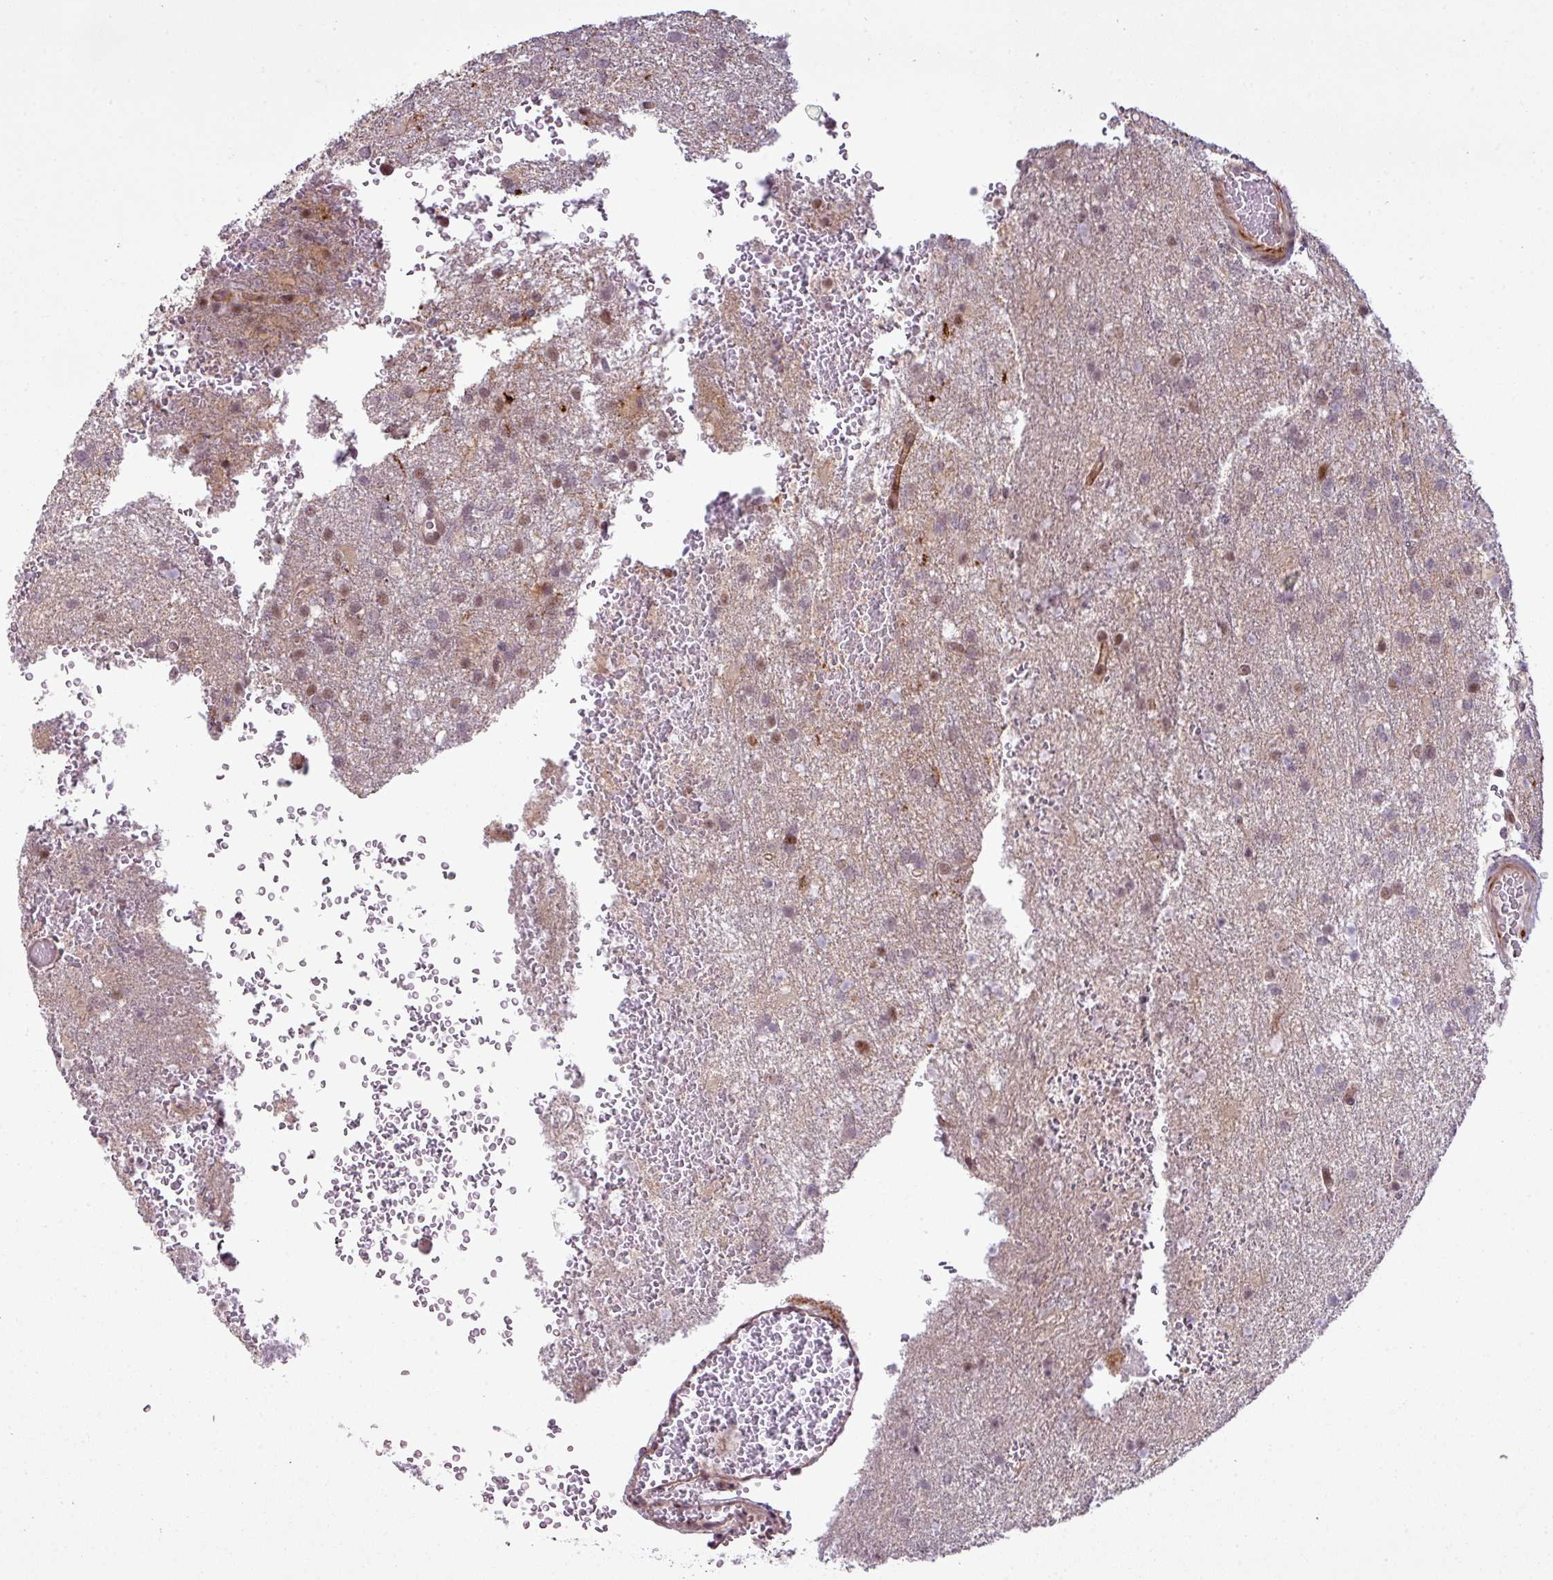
{"staining": {"intensity": "moderate", "quantity": "25%-75%", "location": "nuclear"}, "tissue": "glioma", "cell_type": "Tumor cells", "image_type": "cancer", "snomed": [{"axis": "morphology", "description": "Glioma, malignant, High grade"}, {"axis": "topography", "description": "Brain"}], "caption": "The image displays a brown stain indicating the presence of a protein in the nuclear of tumor cells in glioma.", "gene": "ZC2HC1C", "patient": {"sex": "female", "age": 74}}